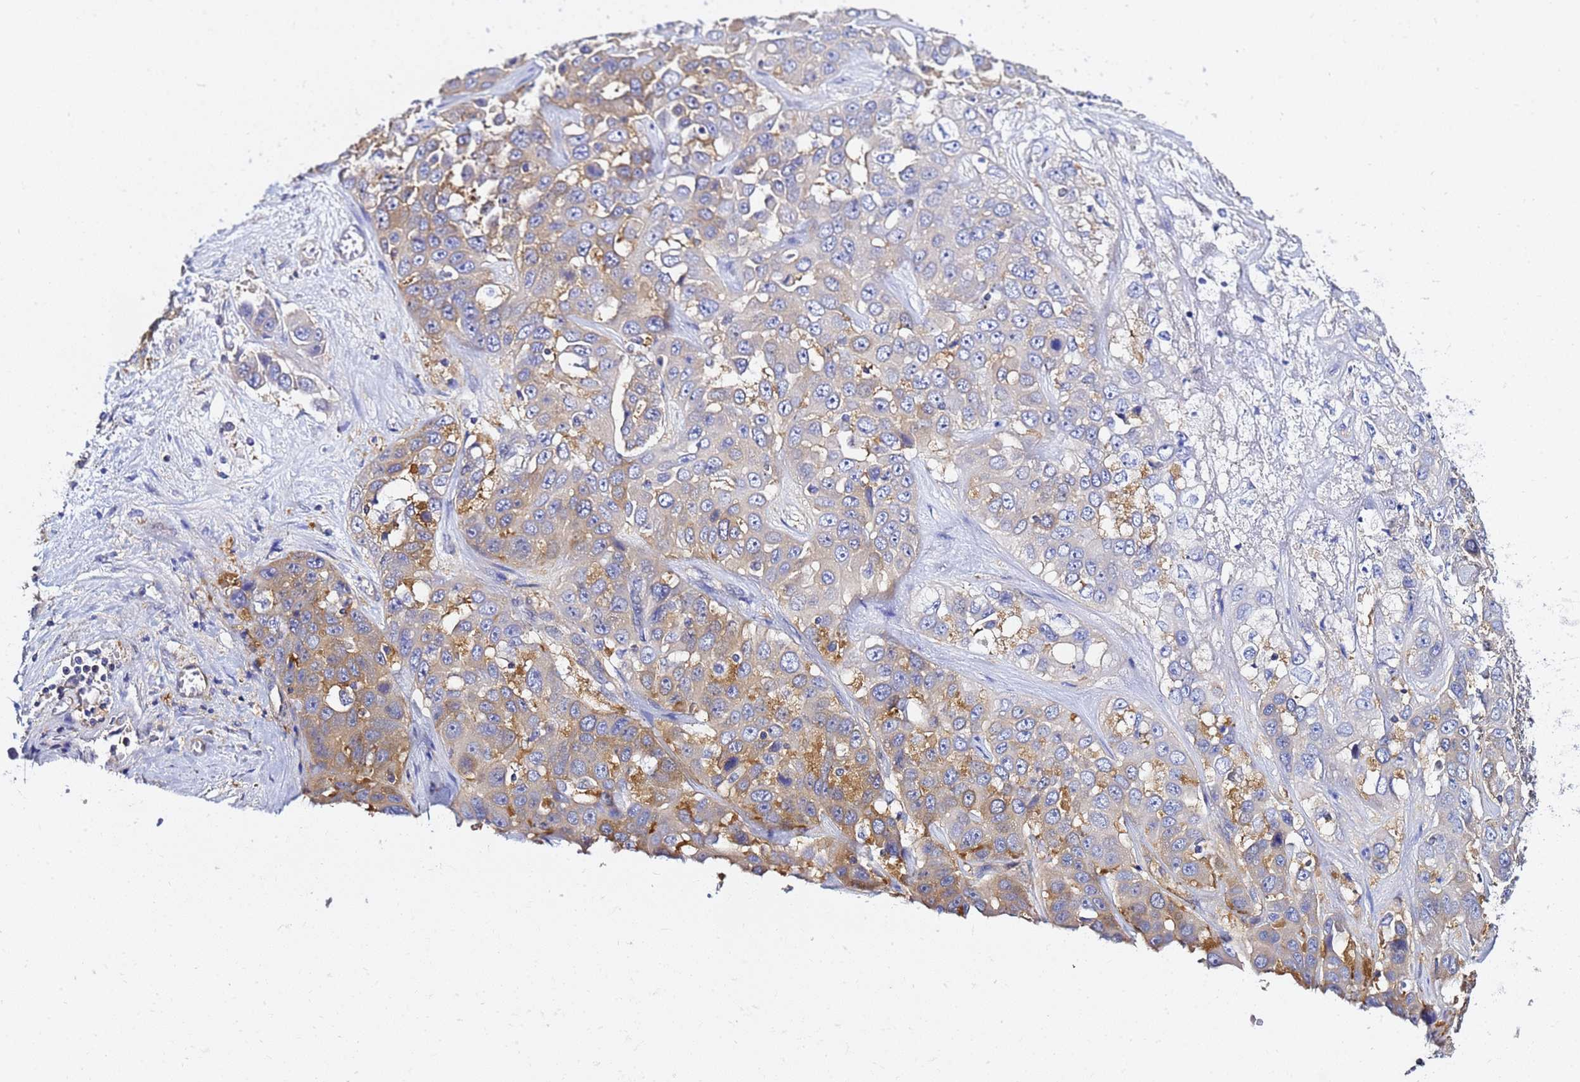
{"staining": {"intensity": "moderate", "quantity": "25%-75%", "location": "cytoplasmic/membranous"}, "tissue": "liver cancer", "cell_type": "Tumor cells", "image_type": "cancer", "snomed": [{"axis": "morphology", "description": "Cholangiocarcinoma"}, {"axis": "topography", "description": "Liver"}], "caption": "There is medium levels of moderate cytoplasmic/membranous staining in tumor cells of liver cholangiocarcinoma, as demonstrated by immunohistochemical staining (brown color).", "gene": "LENG1", "patient": {"sex": "female", "age": 52}}